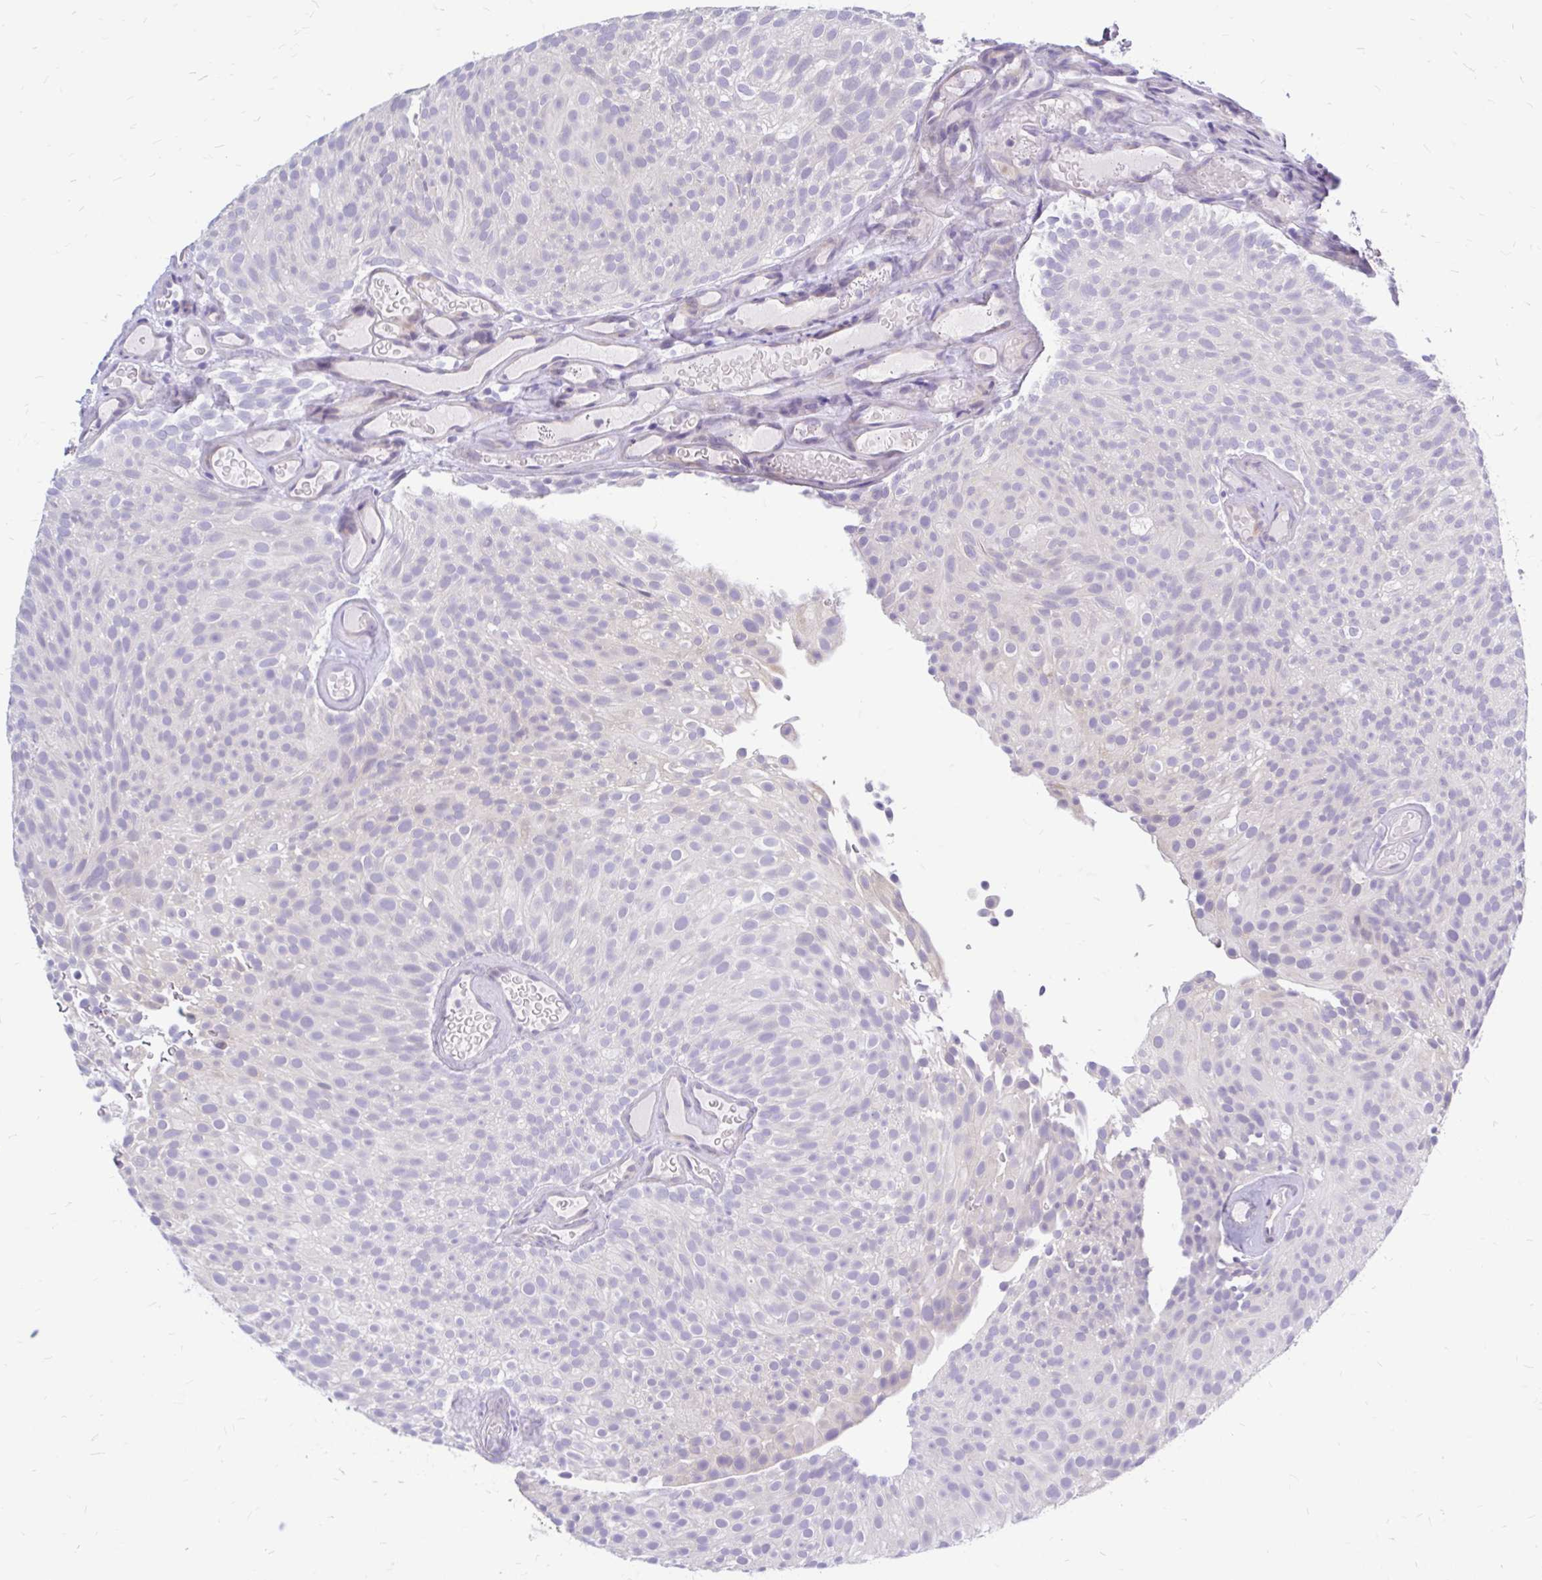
{"staining": {"intensity": "negative", "quantity": "none", "location": "none"}, "tissue": "urothelial cancer", "cell_type": "Tumor cells", "image_type": "cancer", "snomed": [{"axis": "morphology", "description": "Urothelial carcinoma, Low grade"}, {"axis": "topography", "description": "Urinary bladder"}], "caption": "An image of urothelial cancer stained for a protein displays no brown staining in tumor cells. Brightfield microscopy of IHC stained with DAB (3,3'-diaminobenzidine) (brown) and hematoxylin (blue), captured at high magnification.", "gene": "MAP1LC3A", "patient": {"sex": "male", "age": 78}}